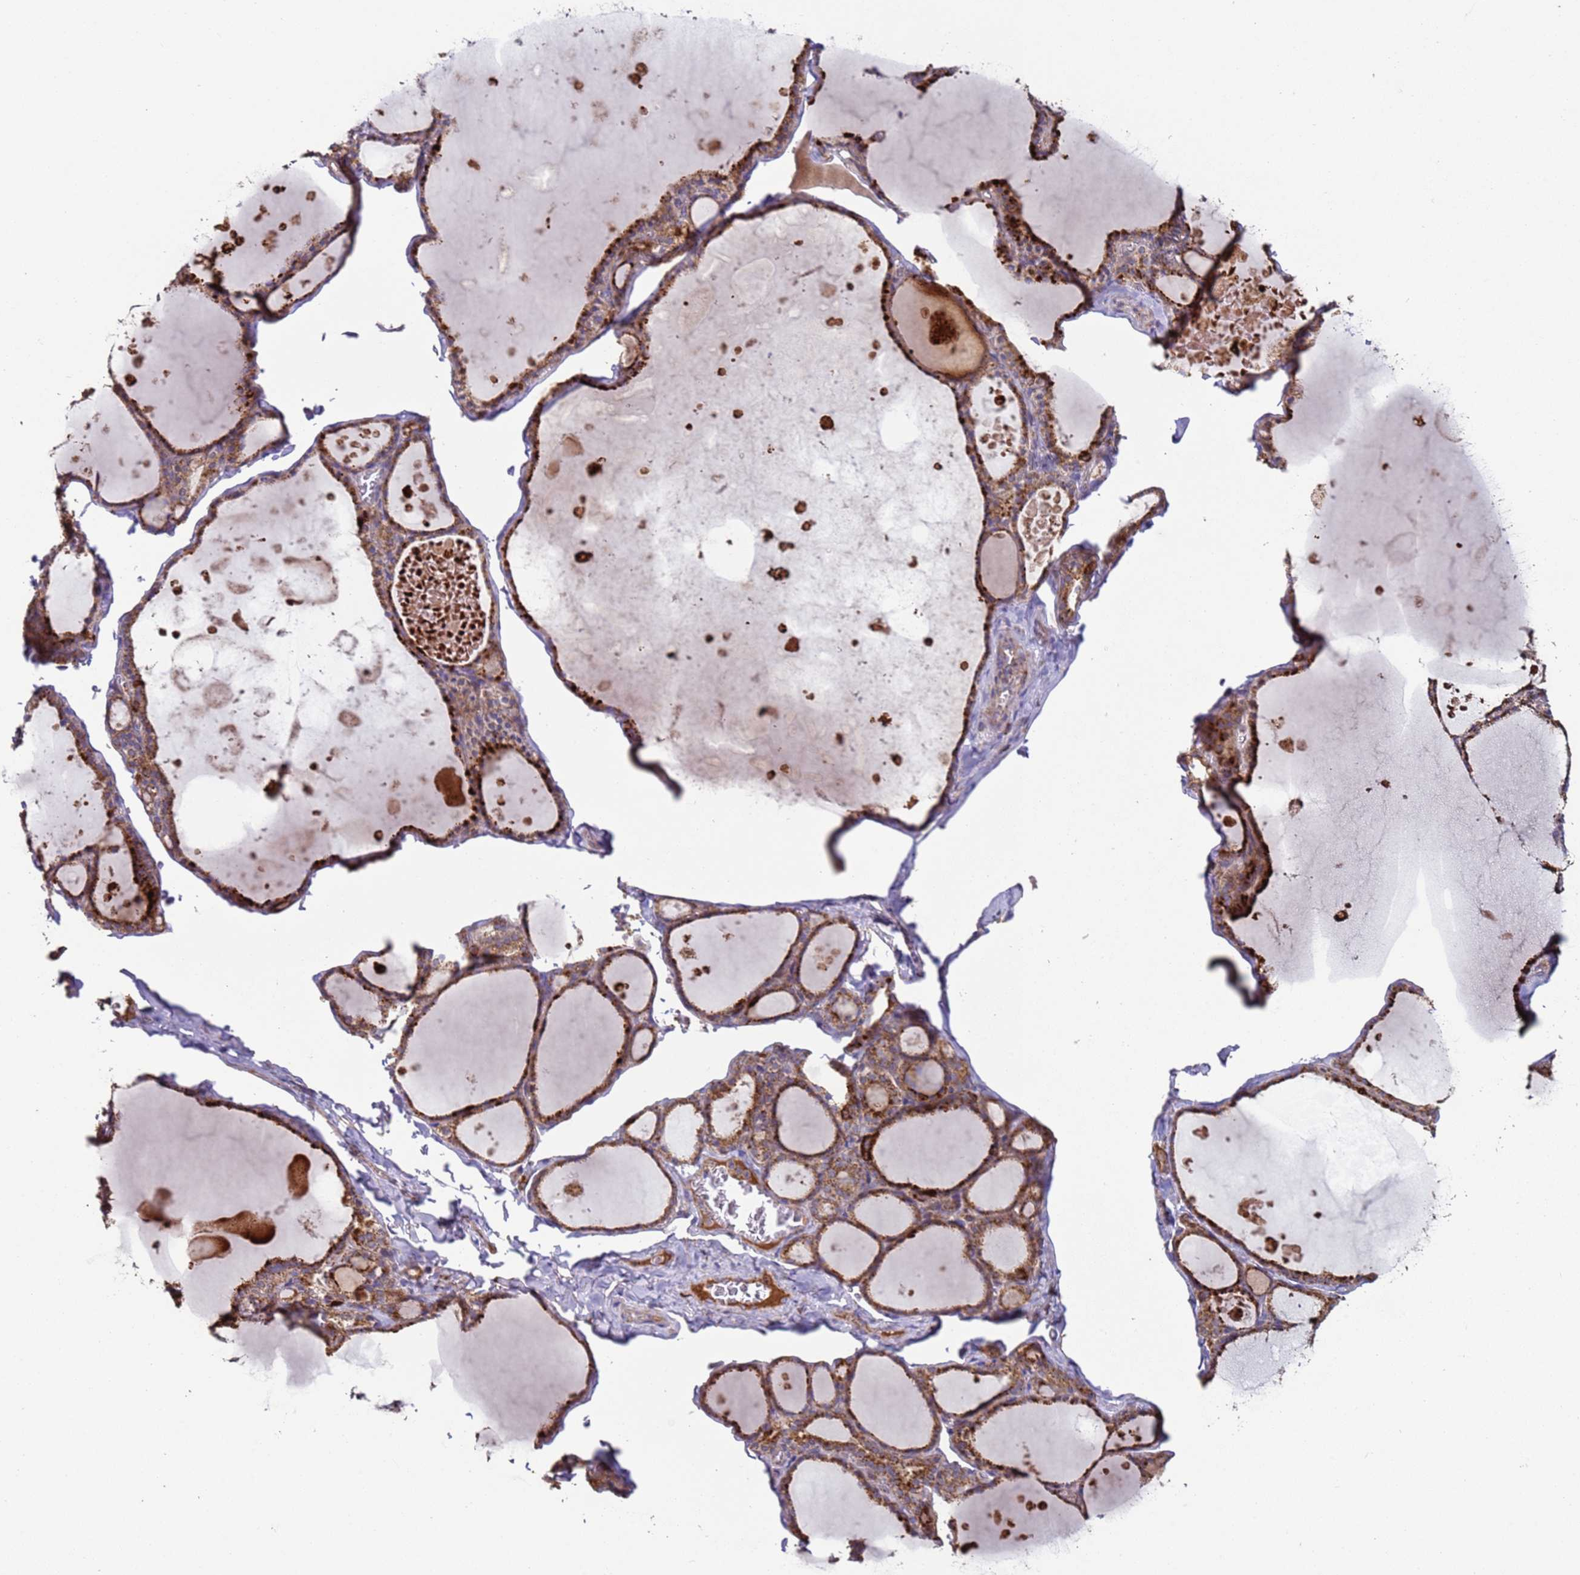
{"staining": {"intensity": "strong", "quantity": ">75%", "location": "cytoplasmic/membranous"}, "tissue": "thyroid gland", "cell_type": "Glandular cells", "image_type": "normal", "snomed": [{"axis": "morphology", "description": "Normal tissue, NOS"}, {"axis": "topography", "description": "Thyroid gland"}], "caption": "A brown stain labels strong cytoplasmic/membranous expression of a protein in glandular cells of benign human thyroid gland.", "gene": "FBXO33", "patient": {"sex": "male", "age": 56}}